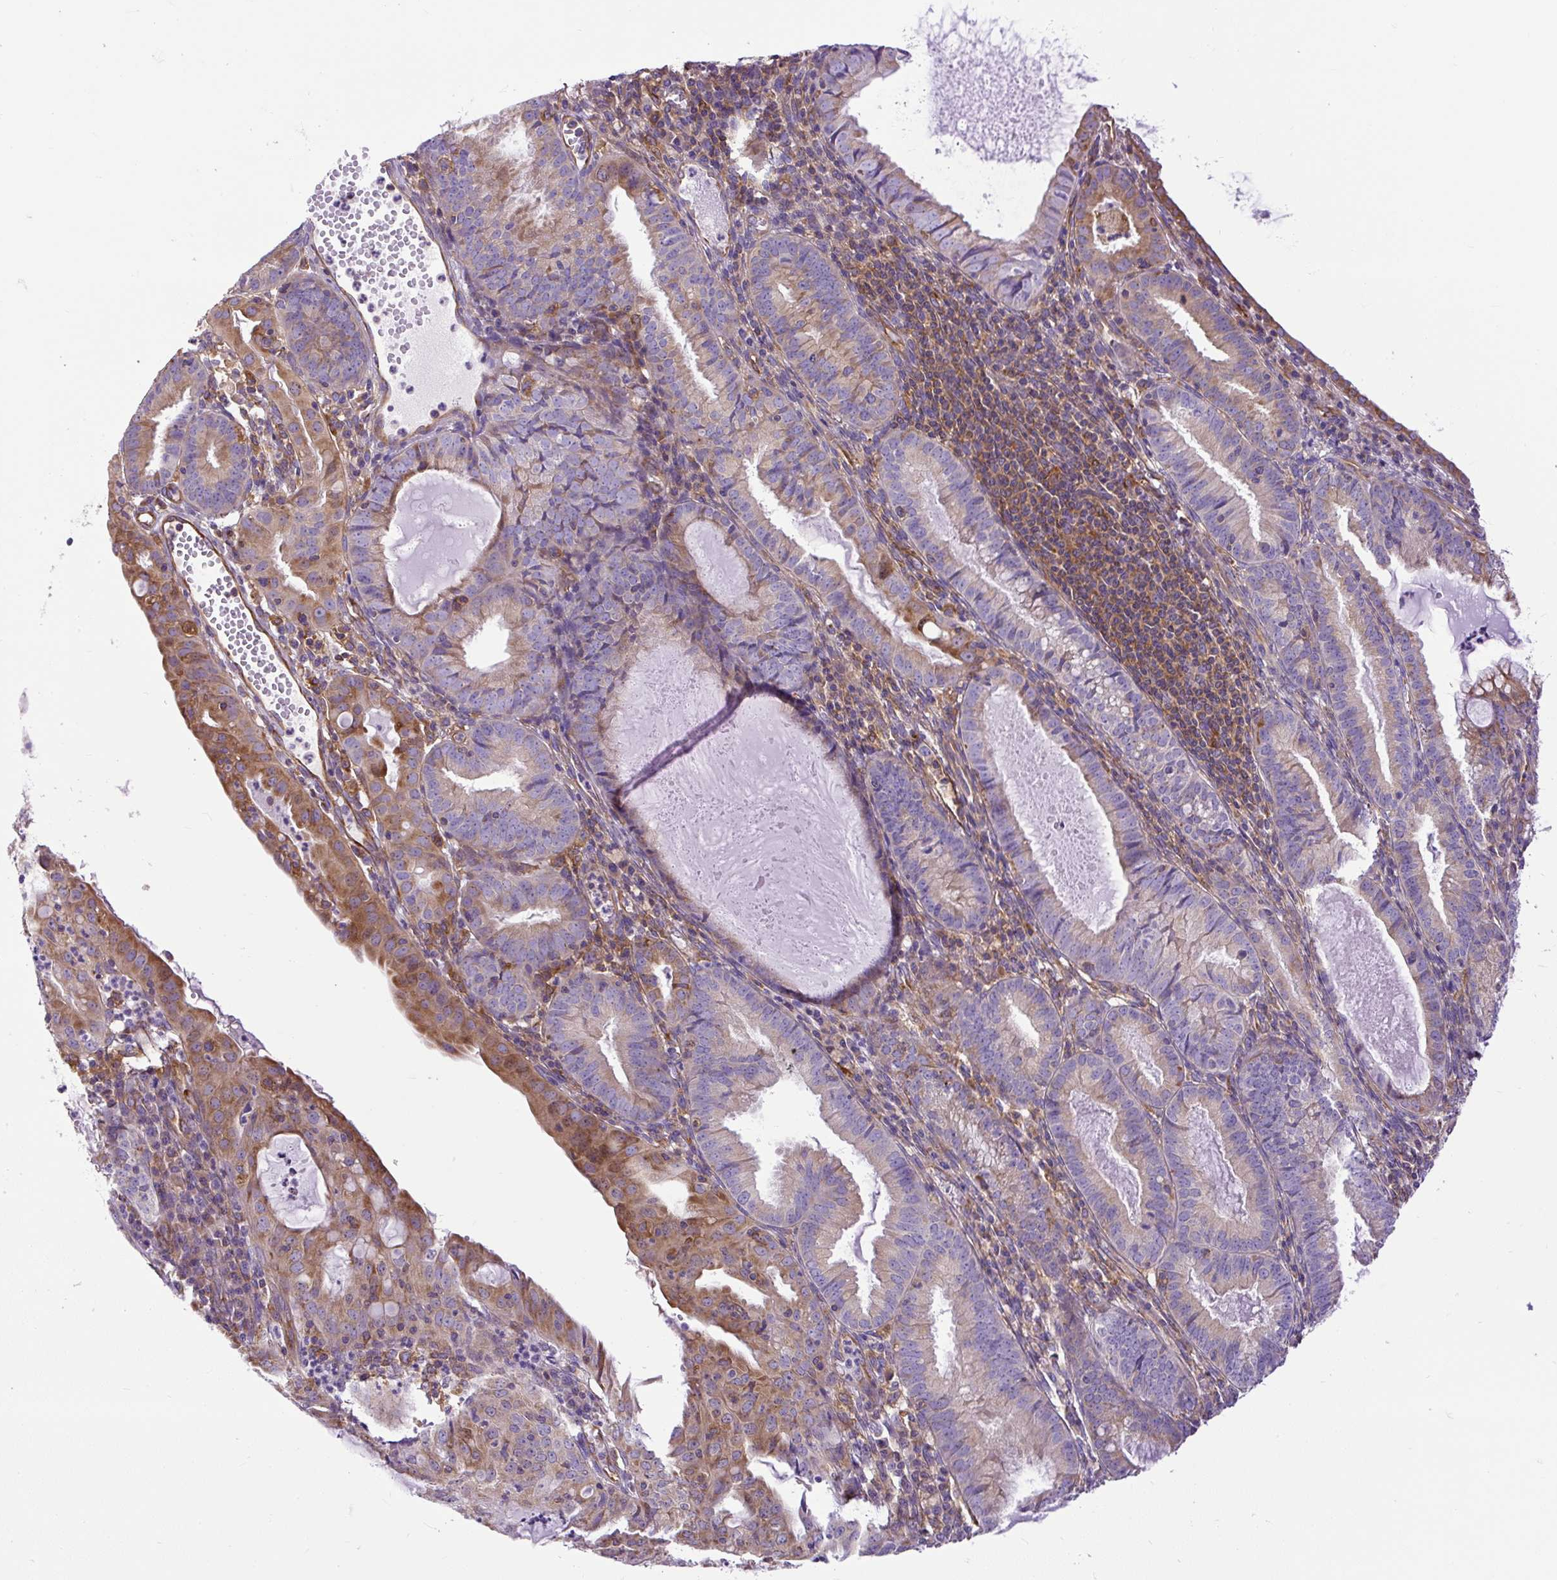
{"staining": {"intensity": "moderate", "quantity": "25%-75%", "location": "cytoplasmic/membranous"}, "tissue": "endometrial cancer", "cell_type": "Tumor cells", "image_type": "cancer", "snomed": [{"axis": "morphology", "description": "Adenocarcinoma, NOS"}, {"axis": "topography", "description": "Endometrium"}], "caption": "Adenocarcinoma (endometrial) stained with immunohistochemistry demonstrates moderate cytoplasmic/membranous staining in approximately 25%-75% of tumor cells.", "gene": "MAP1S", "patient": {"sex": "female", "age": 60}}